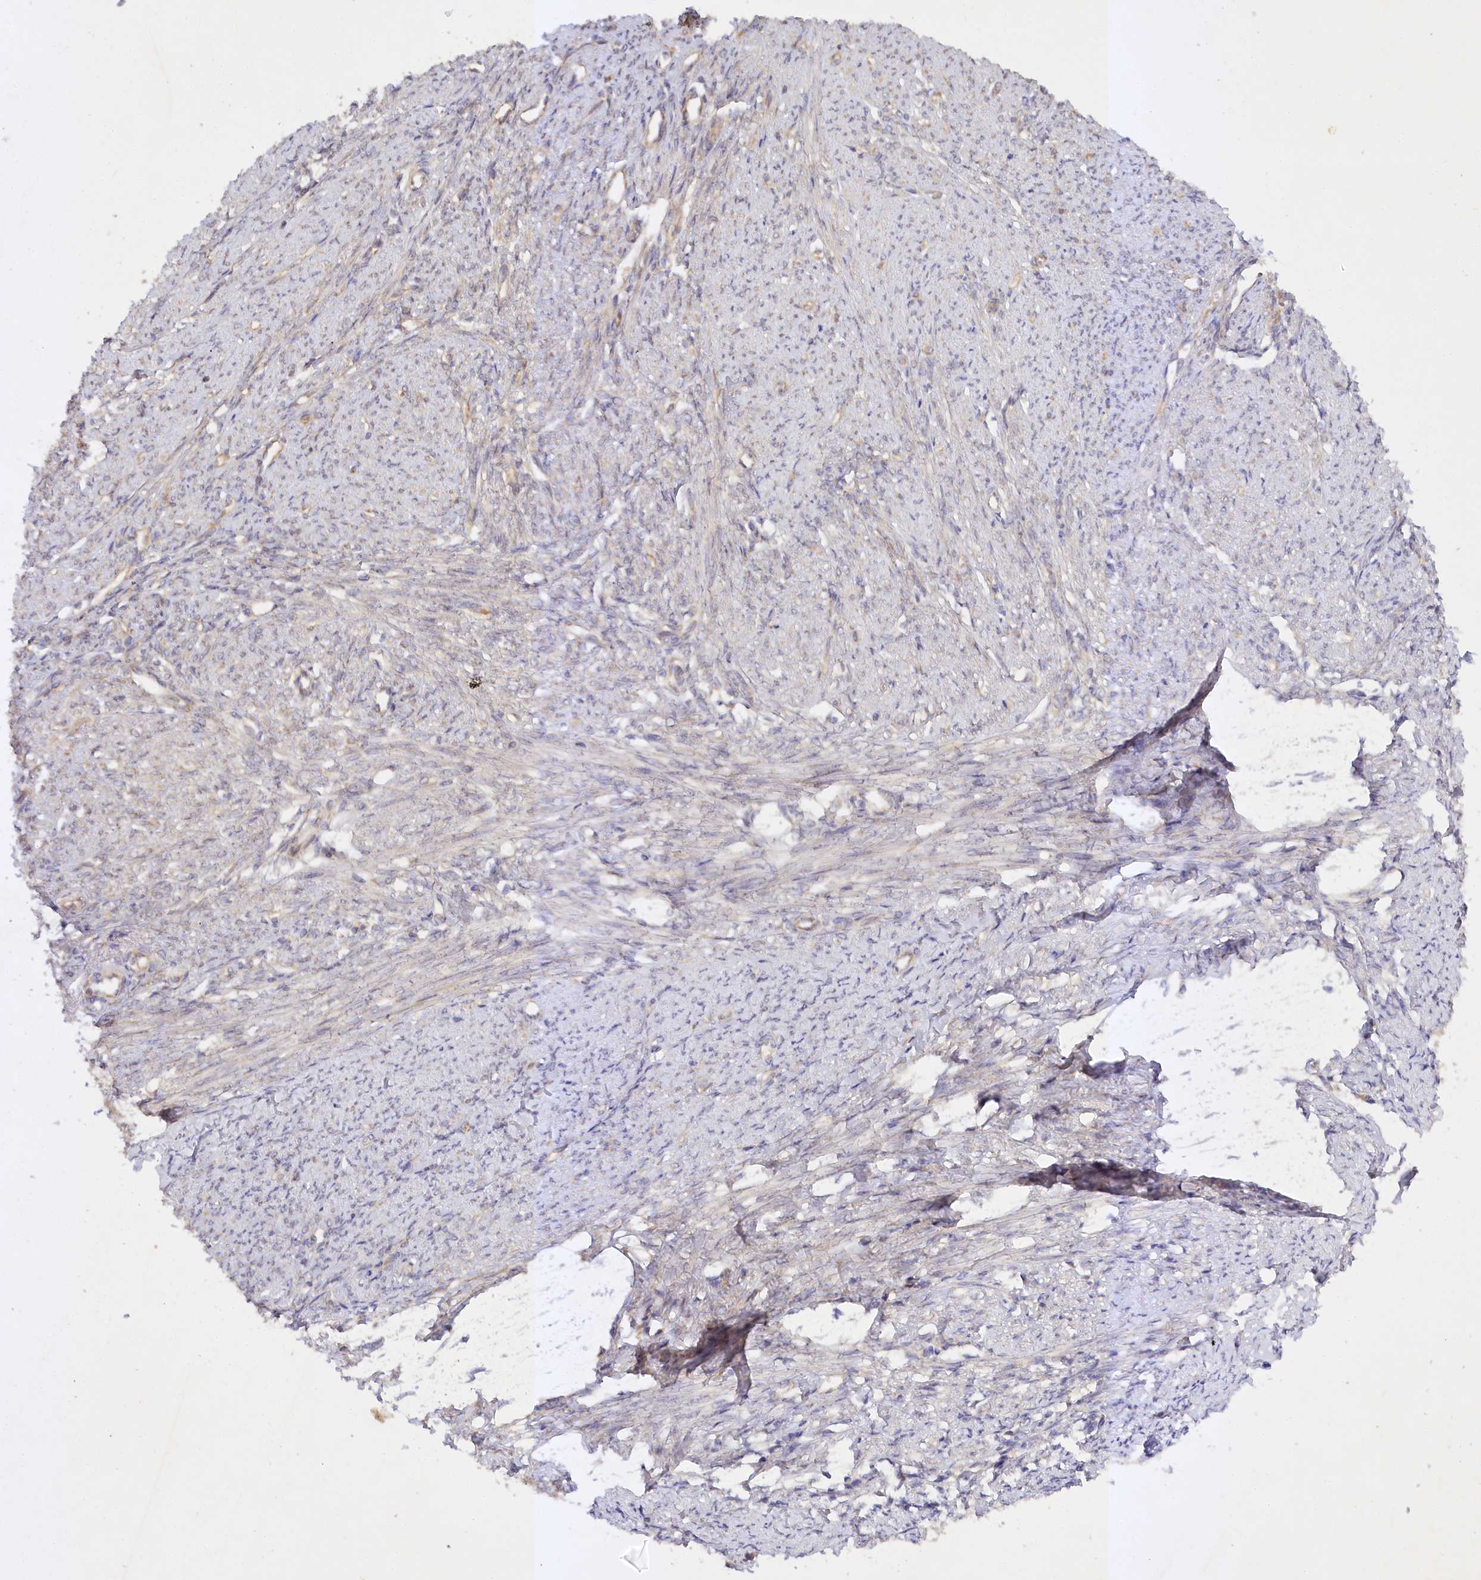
{"staining": {"intensity": "weak", "quantity": "25%-75%", "location": "cytoplasmic/membranous"}, "tissue": "smooth muscle", "cell_type": "Smooth muscle cells", "image_type": "normal", "snomed": [{"axis": "morphology", "description": "Normal tissue, NOS"}, {"axis": "topography", "description": "Smooth muscle"}, {"axis": "topography", "description": "Uterus"}], "caption": "A low amount of weak cytoplasmic/membranous expression is seen in about 25%-75% of smooth muscle cells in benign smooth muscle. (DAB (3,3'-diaminobenzidine) IHC with brightfield microscopy, high magnification).", "gene": "TRAF3IP1", "patient": {"sex": "female", "age": 59}}